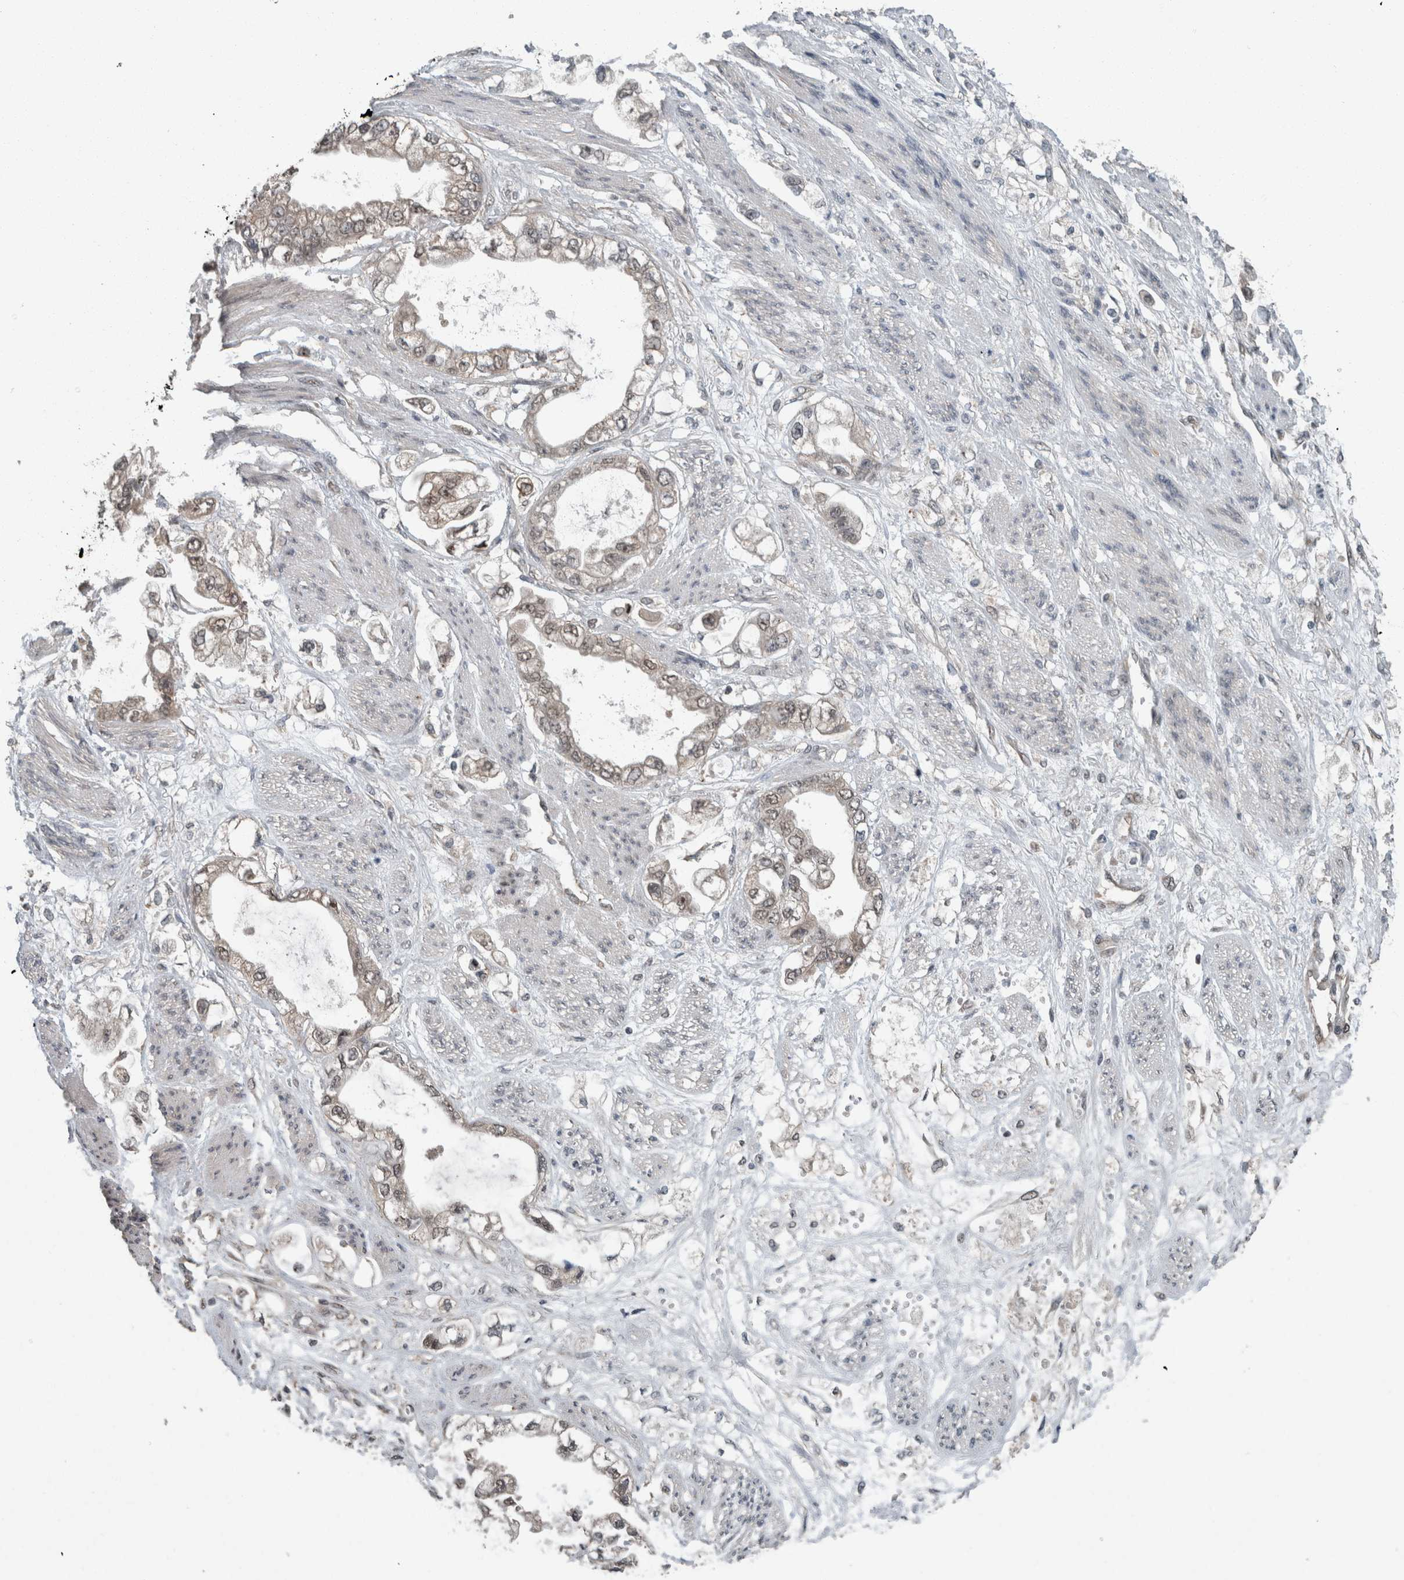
{"staining": {"intensity": "weak", "quantity": "<25%", "location": "cytoplasmic/membranous"}, "tissue": "stomach cancer", "cell_type": "Tumor cells", "image_type": "cancer", "snomed": [{"axis": "morphology", "description": "Adenocarcinoma, NOS"}, {"axis": "topography", "description": "Stomach"}], "caption": "An immunohistochemistry (IHC) histopathology image of stomach adenocarcinoma is shown. There is no staining in tumor cells of stomach adenocarcinoma.", "gene": "MYO1E", "patient": {"sex": "male", "age": 62}}